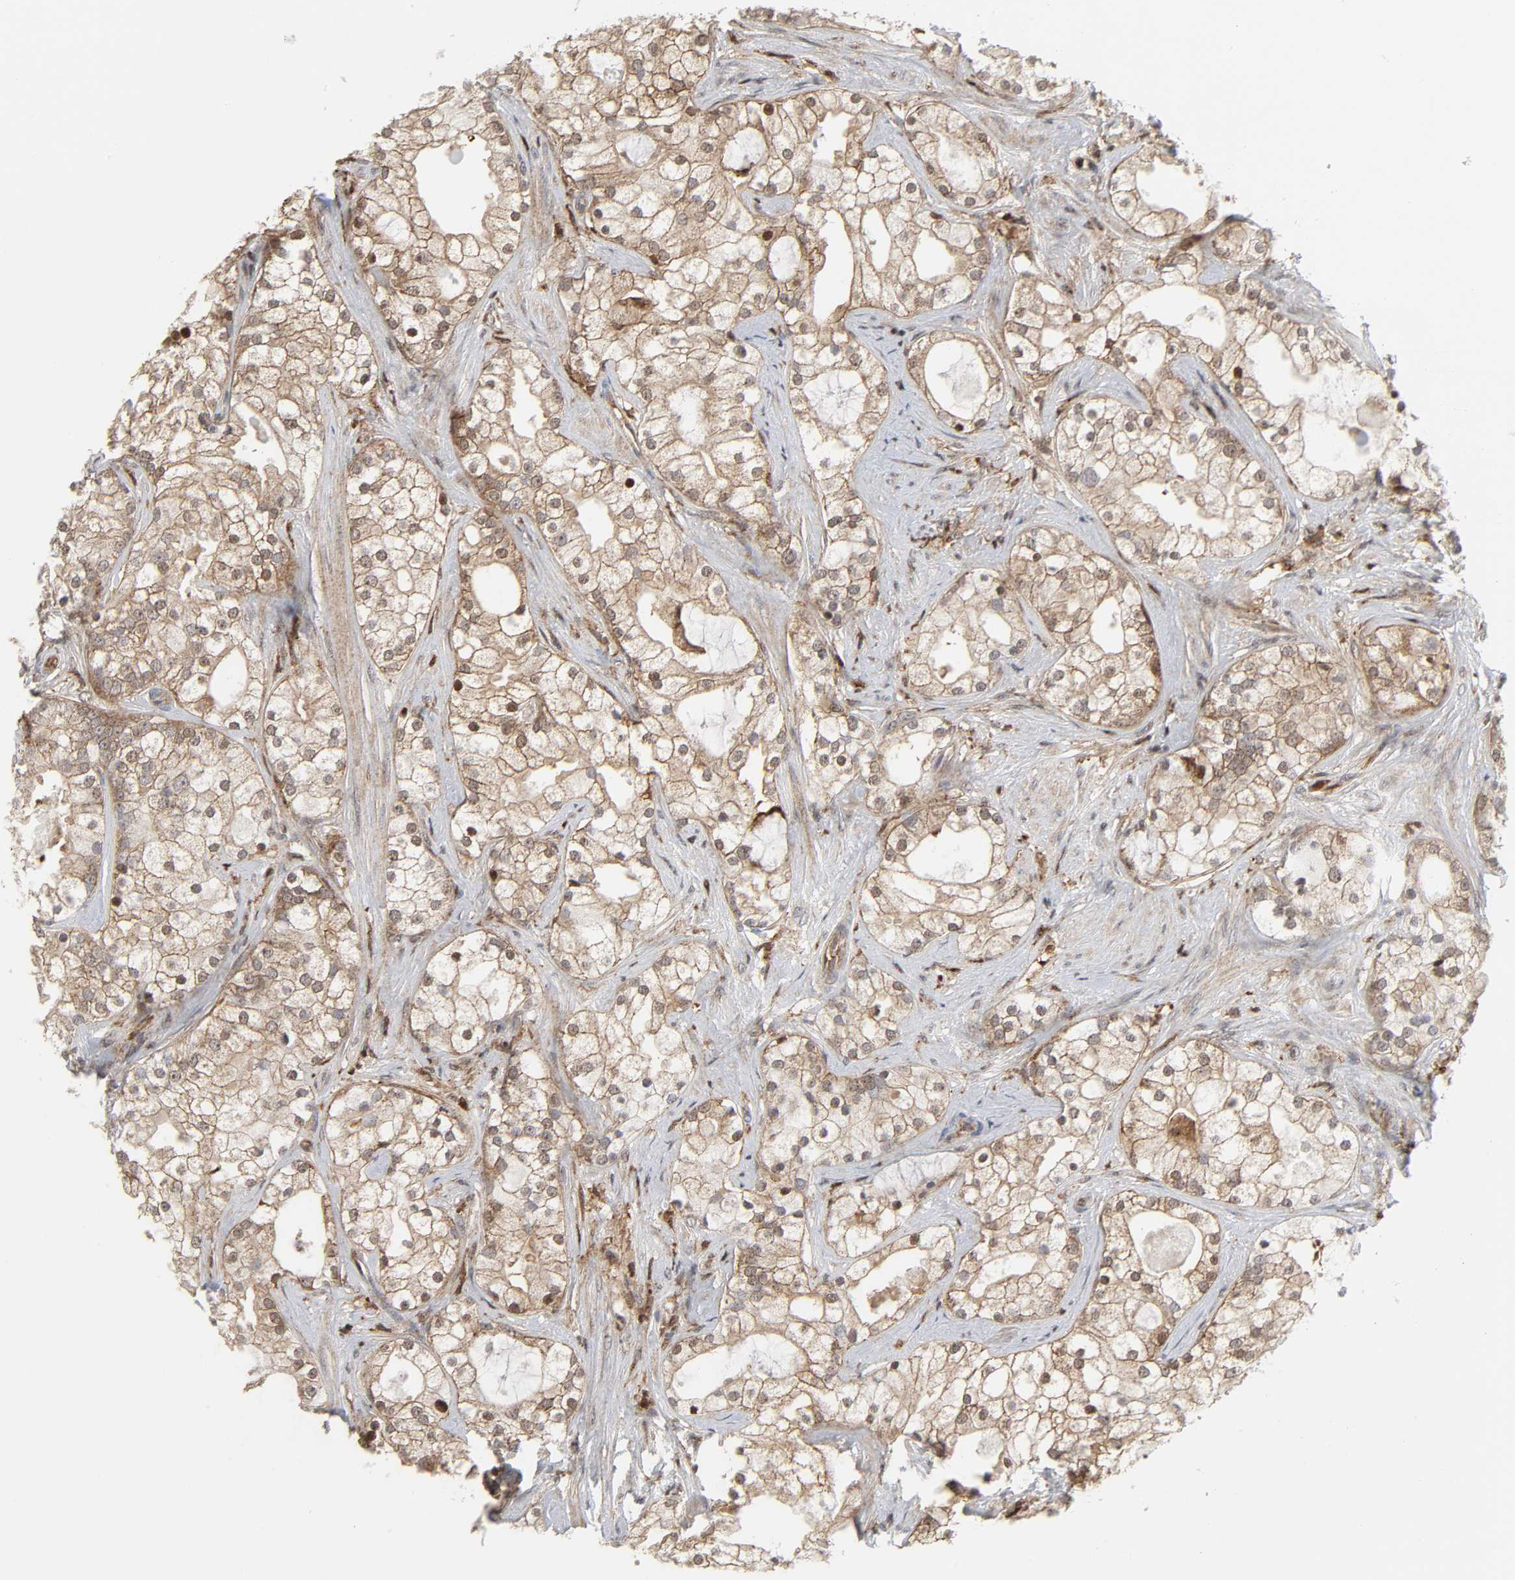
{"staining": {"intensity": "weak", "quantity": "<25%", "location": "cytoplasmic/membranous,nuclear"}, "tissue": "prostate cancer", "cell_type": "Tumor cells", "image_type": "cancer", "snomed": [{"axis": "morphology", "description": "Adenocarcinoma, Low grade"}, {"axis": "topography", "description": "Prostate"}], "caption": "High power microscopy photomicrograph of an immunohistochemistry micrograph of prostate adenocarcinoma (low-grade), revealing no significant staining in tumor cells.", "gene": "MAPK1", "patient": {"sex": "male", "age": 58}}